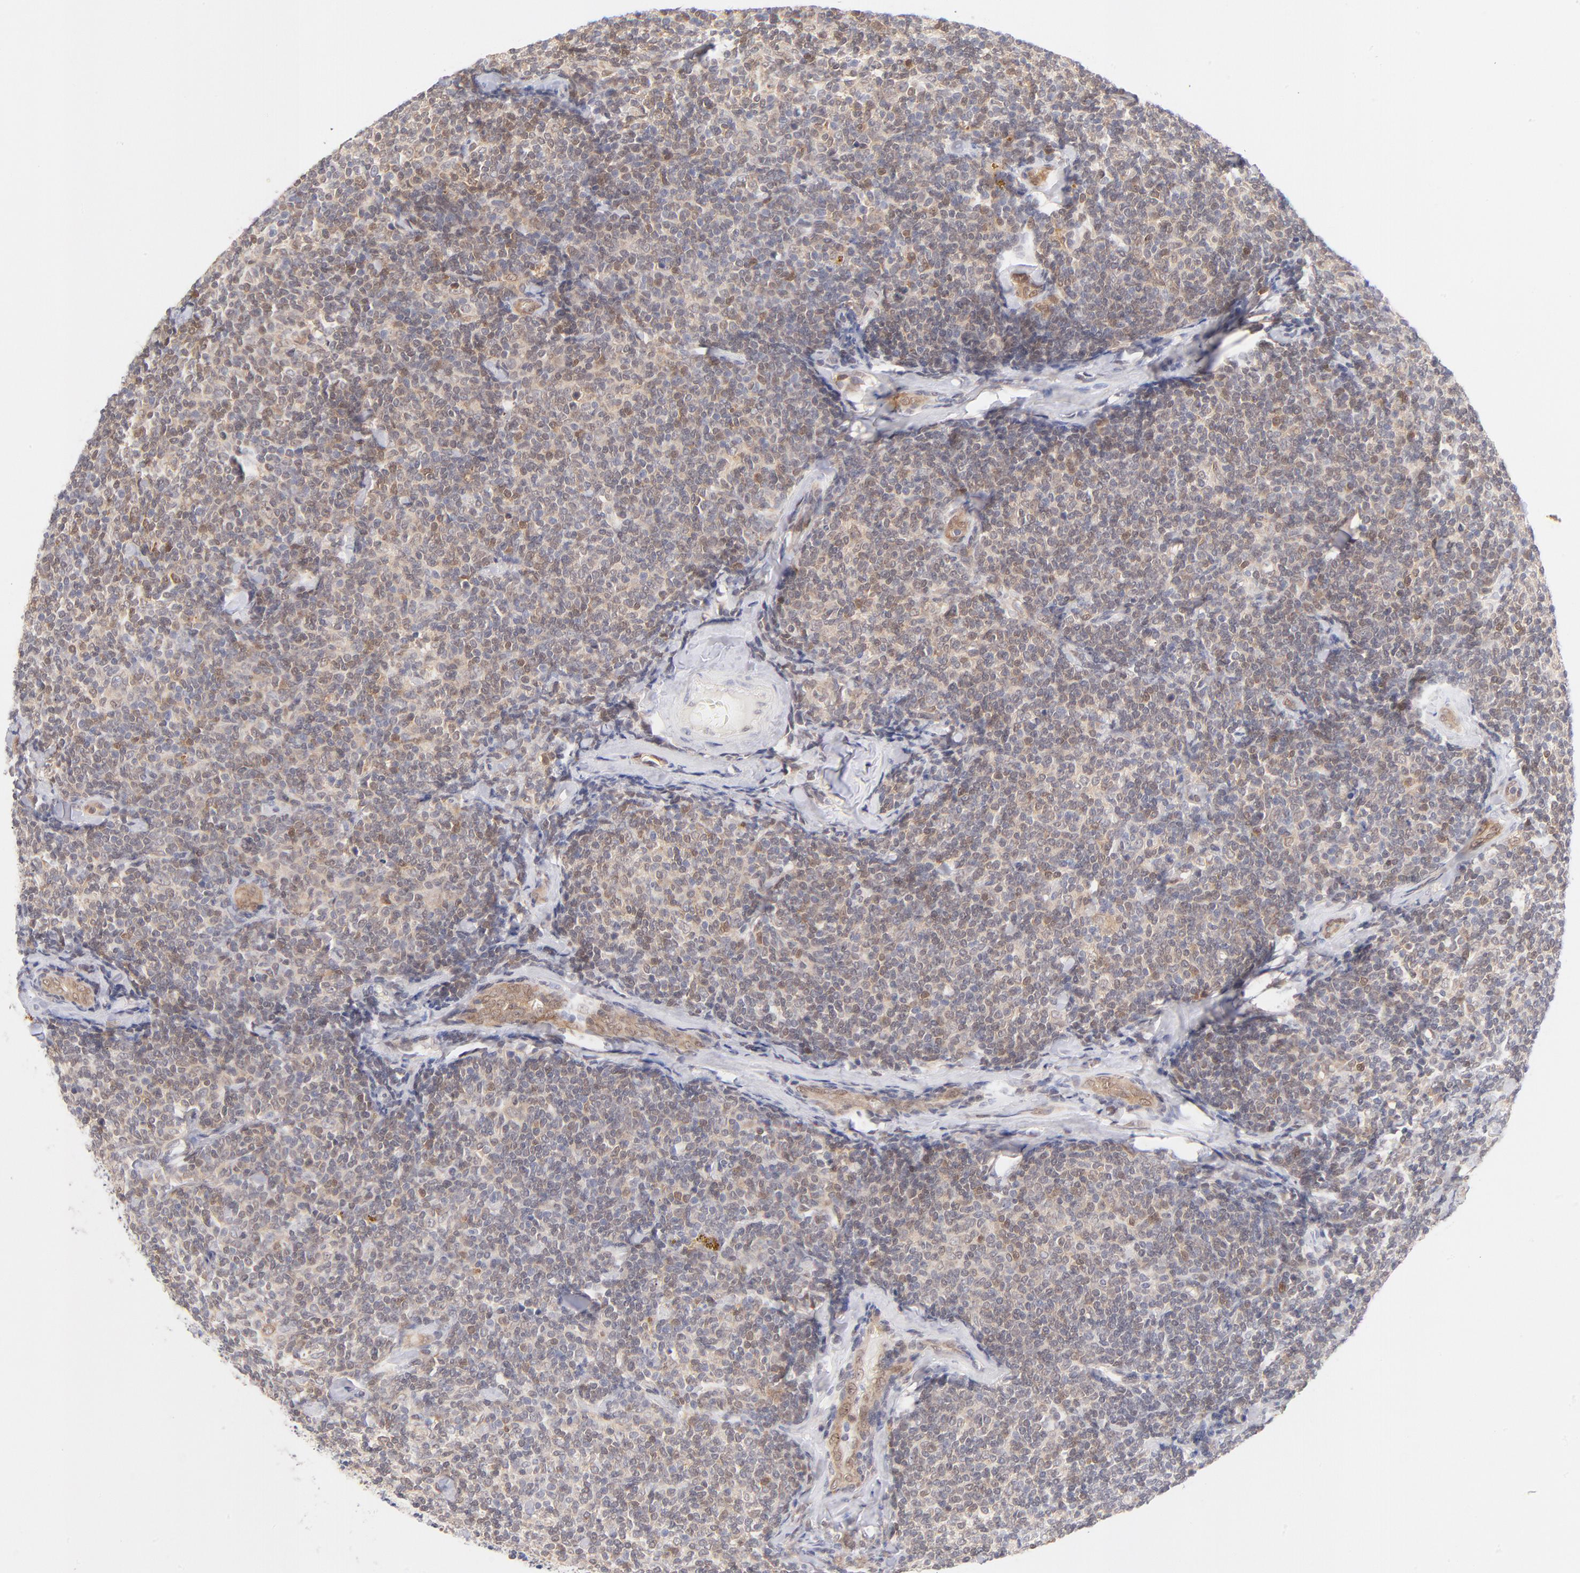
{"staining": {"intensity": "weak", "quantity": ">75%", "location": "cytoplasmic/membranous,nuclear"}, "tissue": "lymphoma", "cell_type": "Tumor cells", "image_type": "cancer", "snomed": [{"axis": "morphology", "description": "Malignant lymphoma, non-Hodgkin's type, Low grade"}, {"axis": "topography", "description": "Lymph node"}], "caption": "Low-grade malignant lymphoma, non-Hodgkin's type tissue demonstrates weak cytoplasmic/membranous and nuclear staining in about >75% of tumor cells", "gene": "CASP6", "patient": {"sex": "female", "age": 56}}